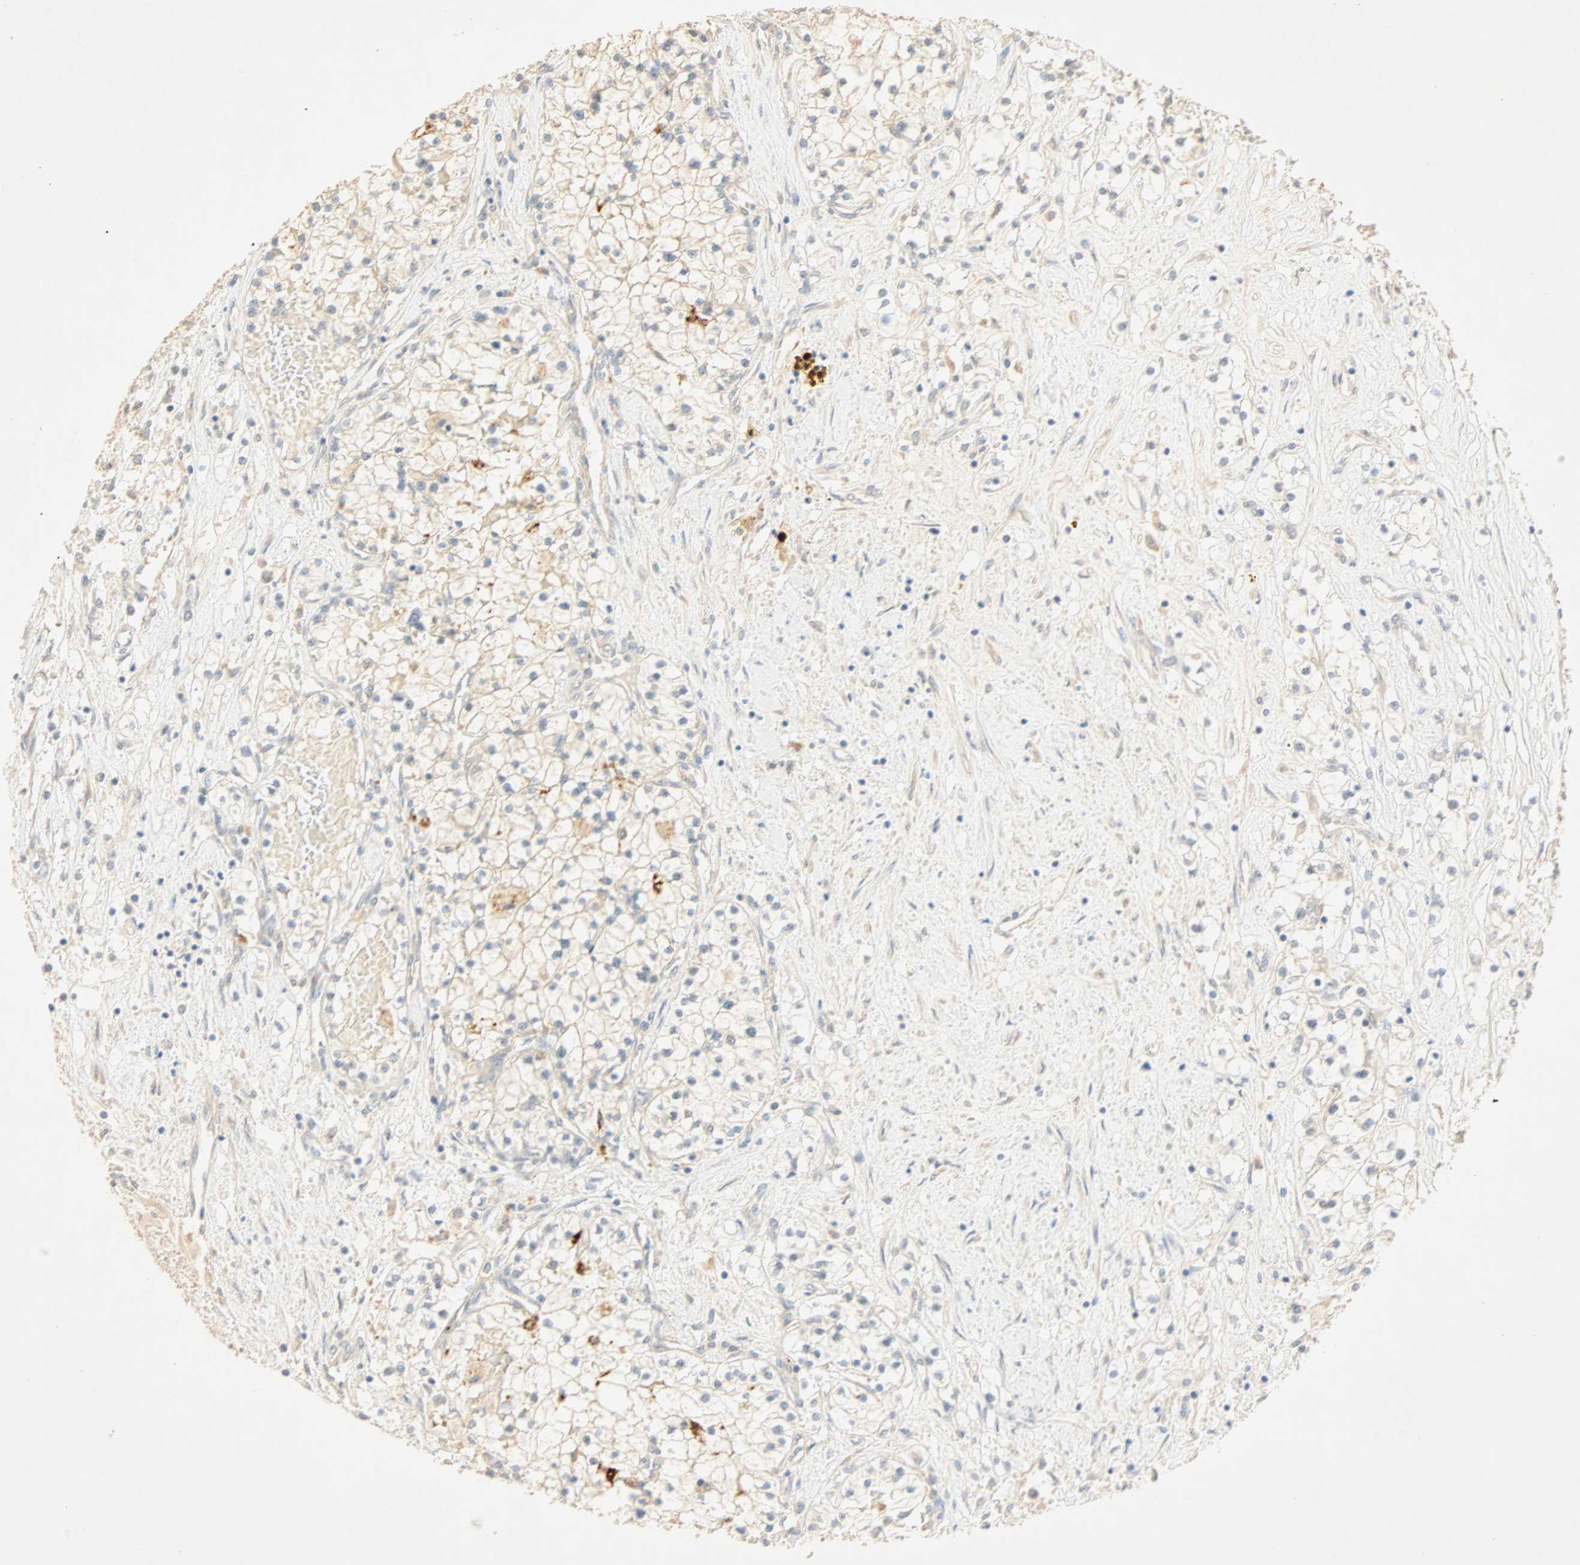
{"staining": {"intensity": "weak", "quantity": "<25%", "location": "cytoplasmic/membranous"}, "tissue": "renal cancer", "cell_type": "Tumor cells", "image_type": "cancer", "snomed": [{"axis": "morphology", "description": "Adenocarcinoma, NOS"}, {"axis": "topography", "description": "Kidney"}], "caption": "The micrograph demonstrates no staining of tumor cells in renal cancer.", "gene": "SELENBP1", "patient": {"sex": "male", "age": 68}}